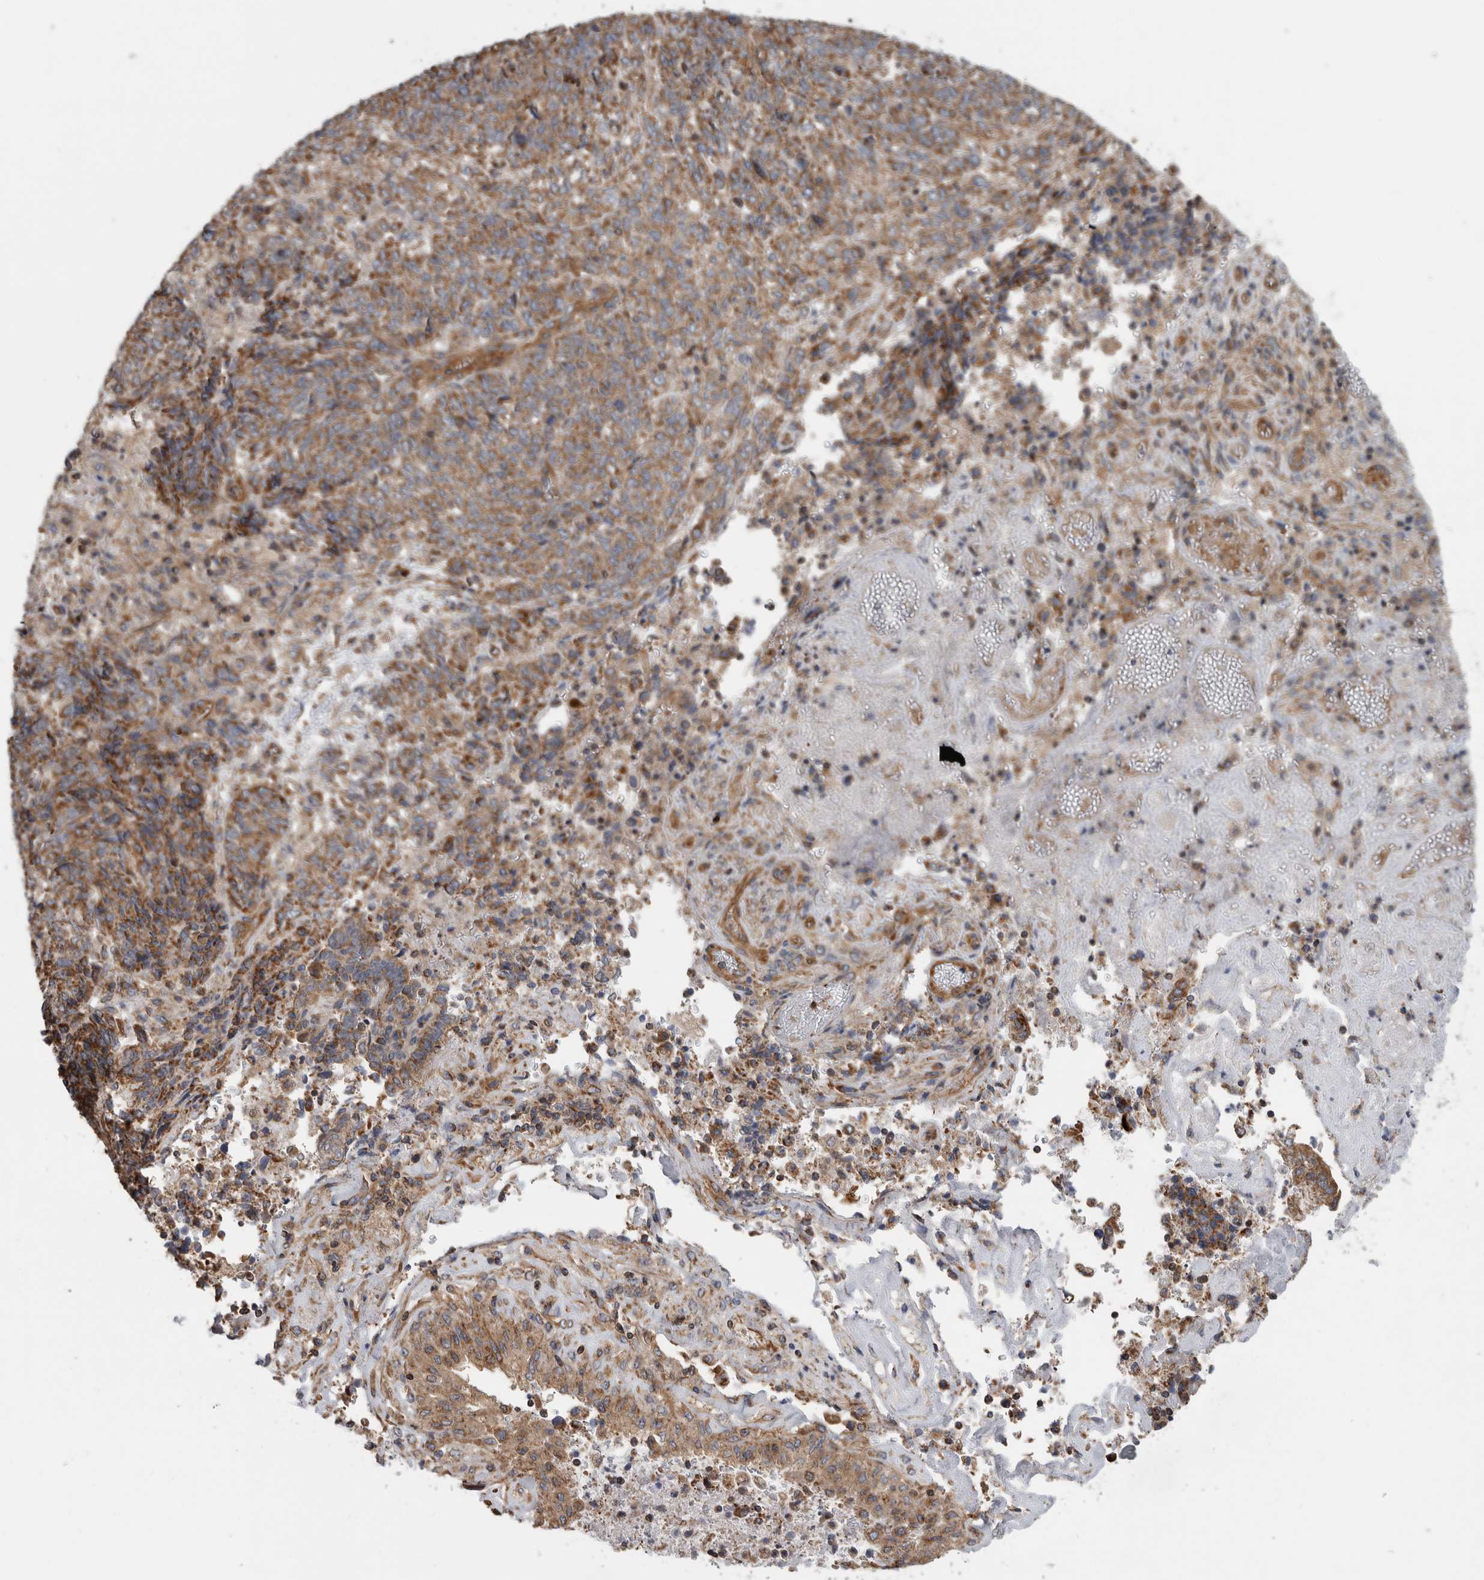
{"staining": {"intensity": "moderate", "quantity": ">75%", "location": "cytoplasmic/membranous"}, "tissue": "endometrial cancer", "cell_type": "Tumor cells", "image_type": "cancer", "snomed": [{"axis": "morphology", "description": "Adenocarcinoma, NOS"}, {"axis": "topography", "description": "Endometrium"}], "caption": "DAB (3,3'-diaminobenzidine) immunohistochemical staining of human endometrial adenocarcinoma reveals moderate cytoplasmic/membranous protein staining in about >75% of tumor cells.", "gene": "SFXN2", "patient": {"sex": "female", "age": 80}}